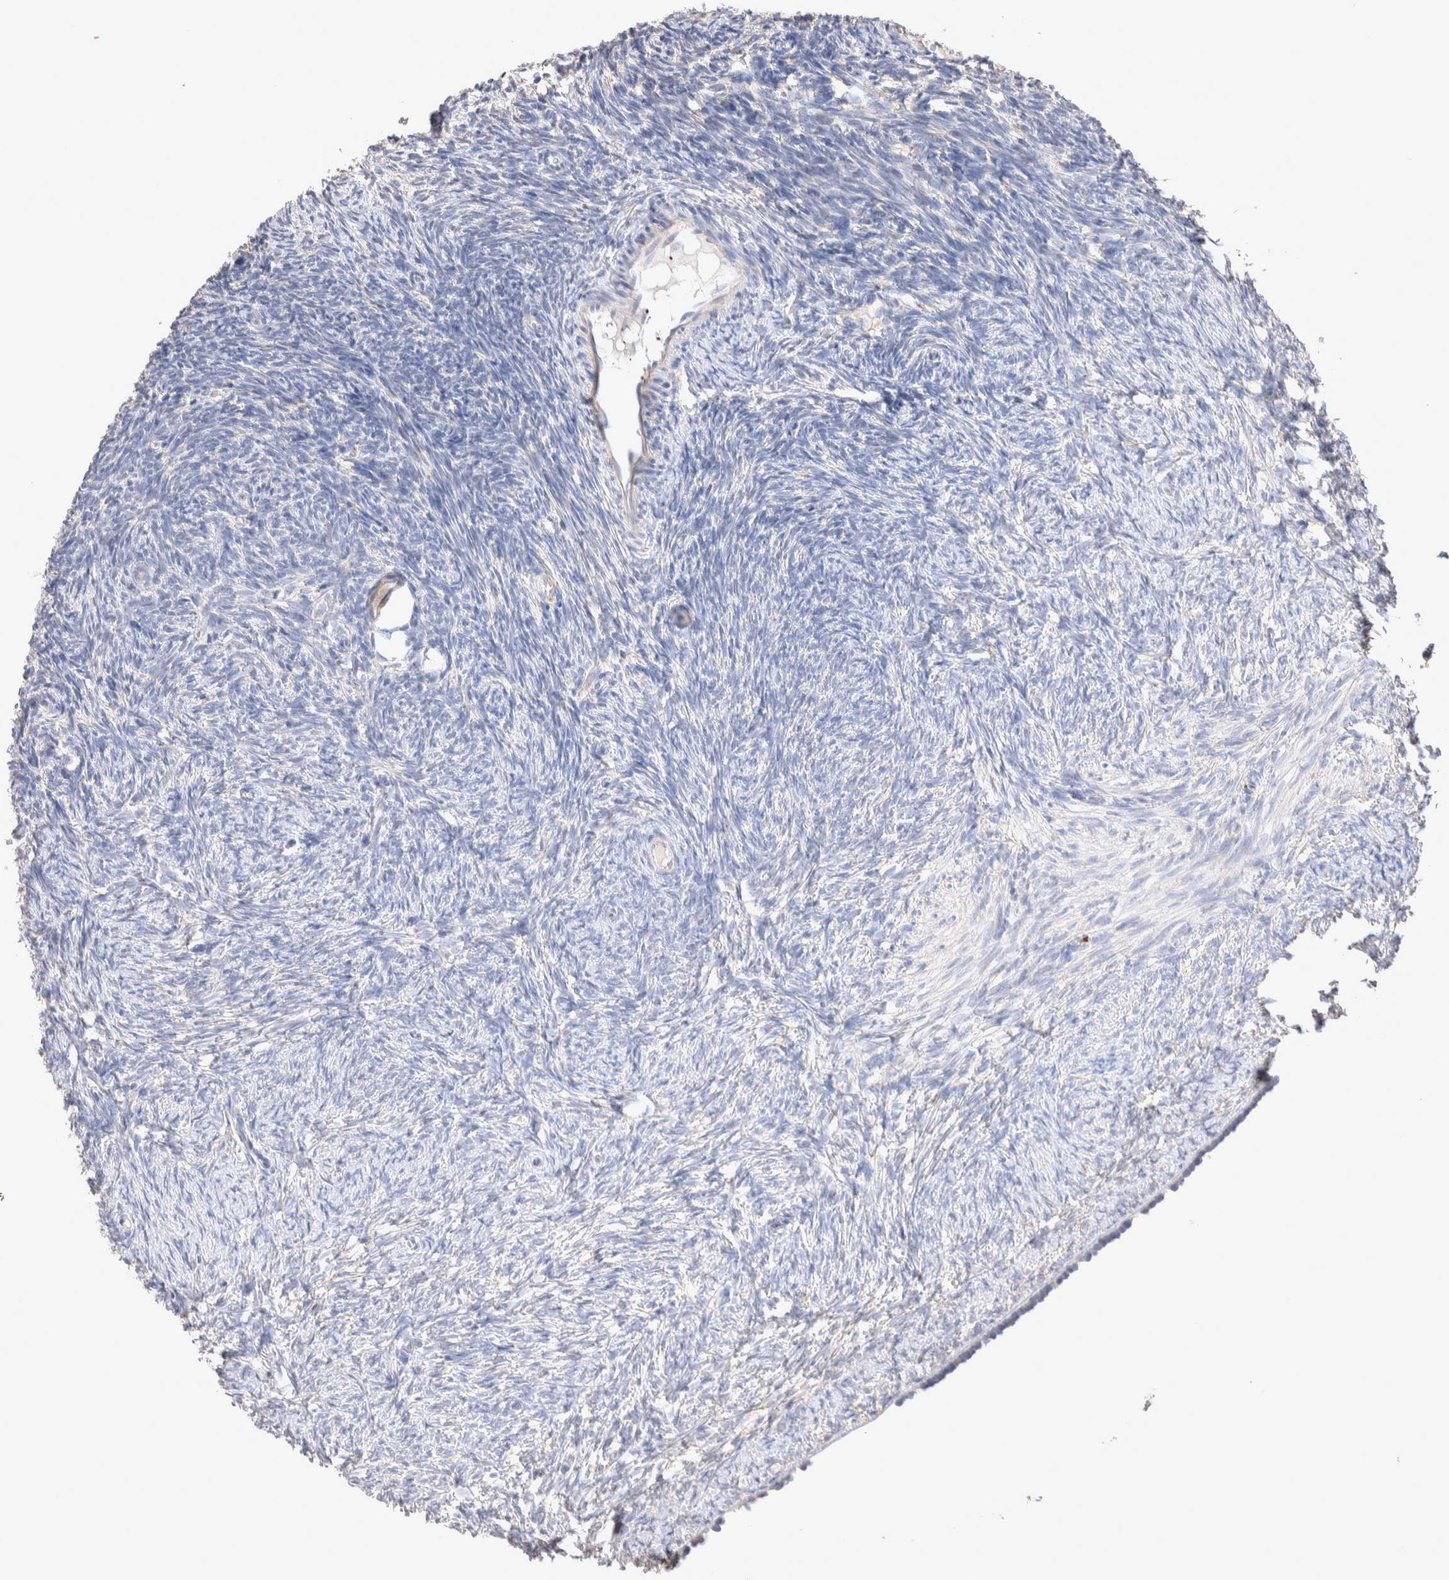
{"staining": {"intensity": "weak", "quantity": ">75%", "location": "cytoplasmic/membranous"}, "tissue": "ovary", "cell_type": "Follicle cells", "image_type": "normal", "snomed": [{"axis": "morphology", "description": "Normal tissue, NOS"}, {"axis": "topography", "description": "Ovary"}], "caption": "Immunohistochemical staining of normal human ovary reveals low levels of weak cytoplasmic/membranous staining in approximately >75% of follicle cells.", "gene": "FFAR2", "patient": {"sex": "female", "age": 34}}